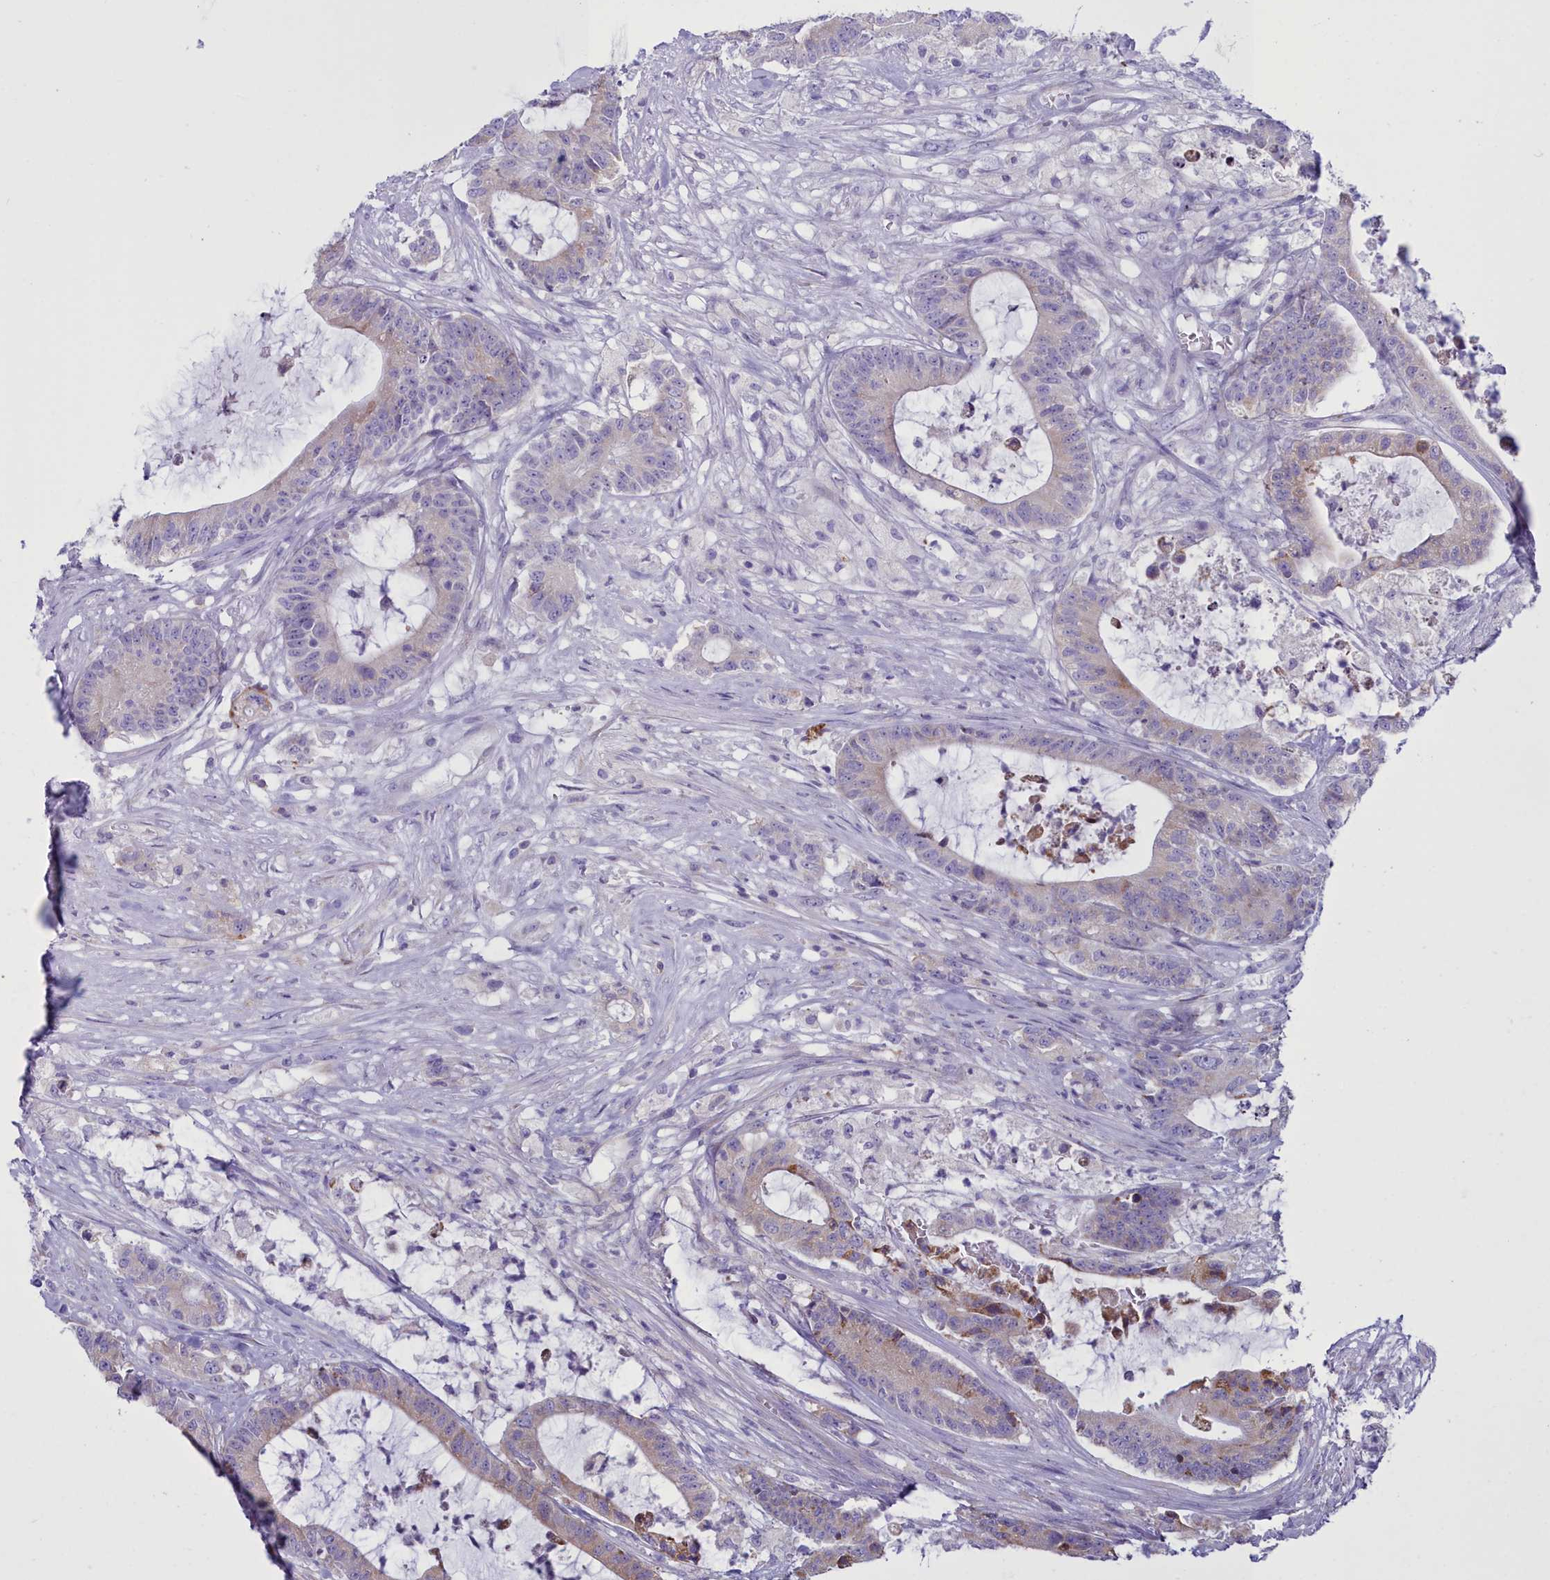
{"staining": {"intensity": "weak", "quantity": "<25%", "location": "cytoplasmic/membranous"}, "tissue": "colorectal cancer", "cell_type": "Tumor cells", "image_type": "cancer", "snomed": [{"axis": "morphology", "description": "Adenocarcinoma, NOS"}, {"axis": "topography", "description": "Colon"}], "caption": "DAB (3,3'-diaminobenzidine) immunohistochemical staining of colorectal cancer reveals no significant positivity in tumor cells.", "gene": "CD5", "patient": {"sex": "female", "age": 84}}